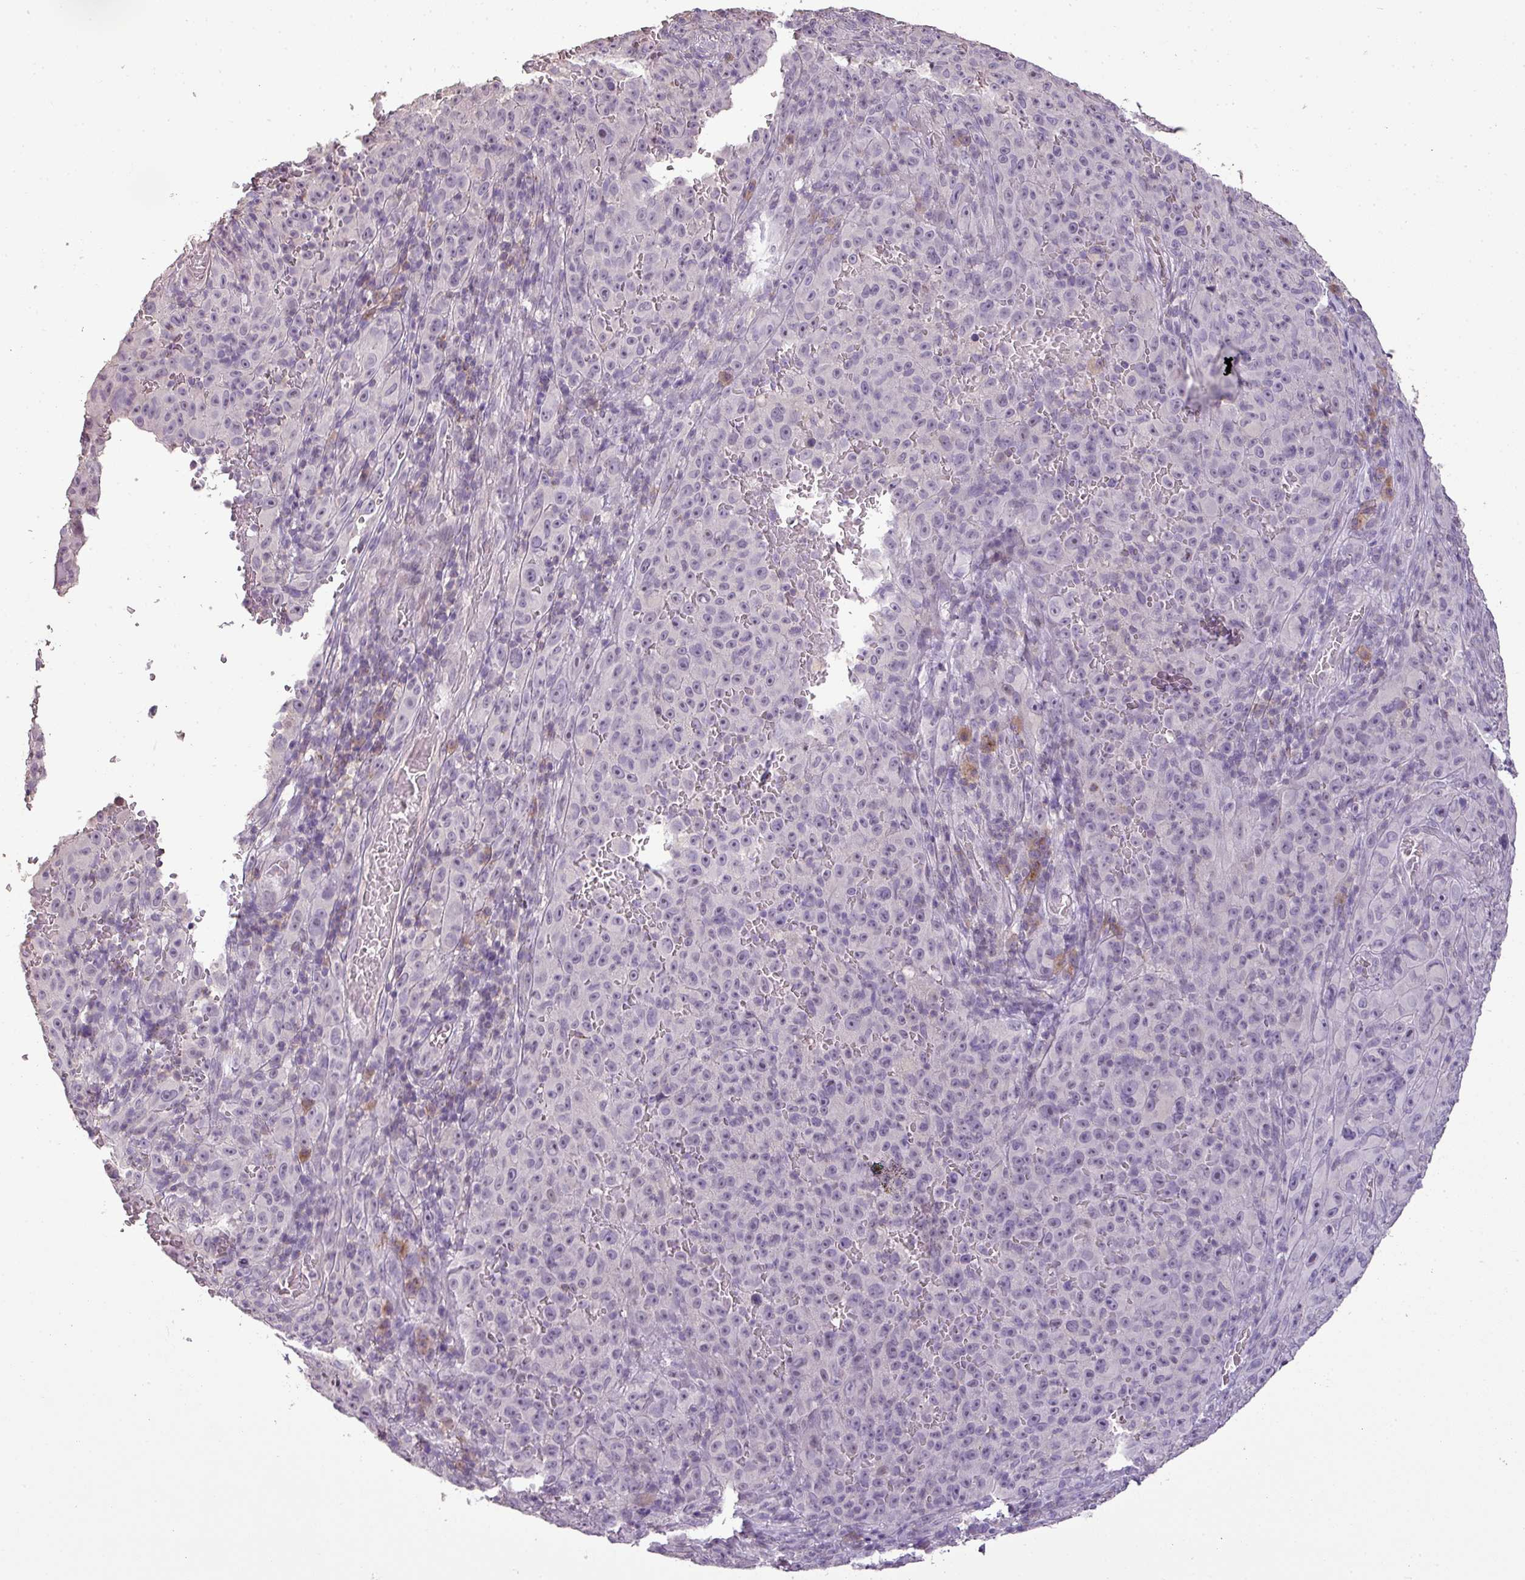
{"staining": {"intensity": "negative", "quantity": "none", "location": "none"}, "tissue": "melanoma", "cell_type": "Tumor cells", "image_type": "cancer", "snomed": [{"axis": "morphology", "description": "Malignant melanoma, NOS"}, {"axis": "topography", "description": "Skin"}], "caption": "Histopathology image shows no significant protein positivity in tumor cells of malignant melanoma. (Immunohistochemistry (ihc), brightfield microscopy, high magnification).", "gene": "LY9", "patient": {"sex": "female", "age": 82}}